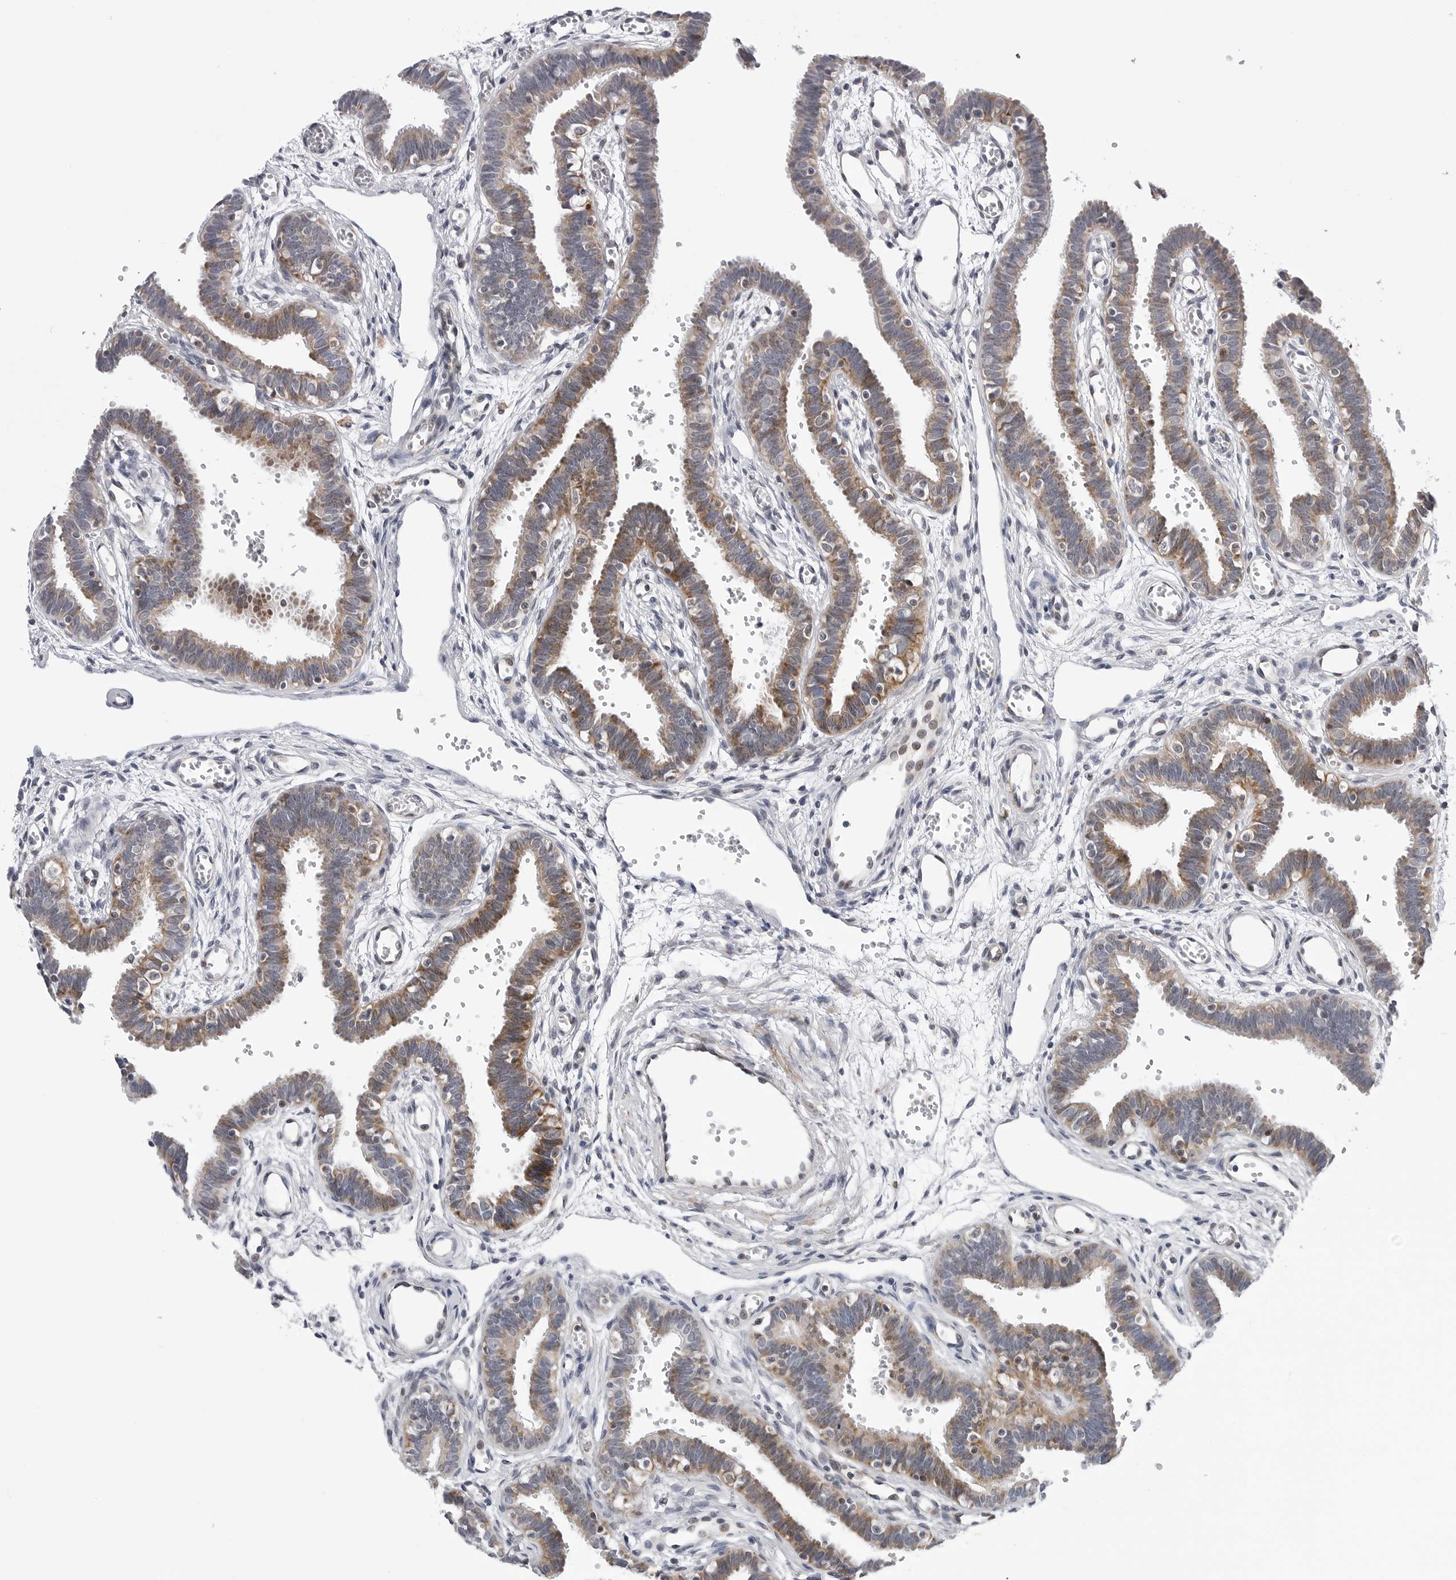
{"staining": {"intensity": "weak", "quantity": ">75%", "location": "cytoplasmic/membranous"}, "tissue": "fallopian tube", "cell_type": "Glandular cells", "image_type": "normal", "snomed": [{"axis": "morphology", "description": "Normal tissue, NOS"}, {"axis": "topography", "description": "Fallopian tube"}, {"axis": "topography", "description": "Placenta"}], "caption": "Normal fallopian tube was stained to show a protein in brown. There is low levels of weak cytoplasmic/membranous positivity in about >75% of glandular cells. (Stains: DAB (3,3'-diaminobenzidine) in brown, nuclei in blue, Microscopy: brightfield microscopy at high magnification).", "gene": "CDK20", "patient": {"sex": "female", "age": 32}}